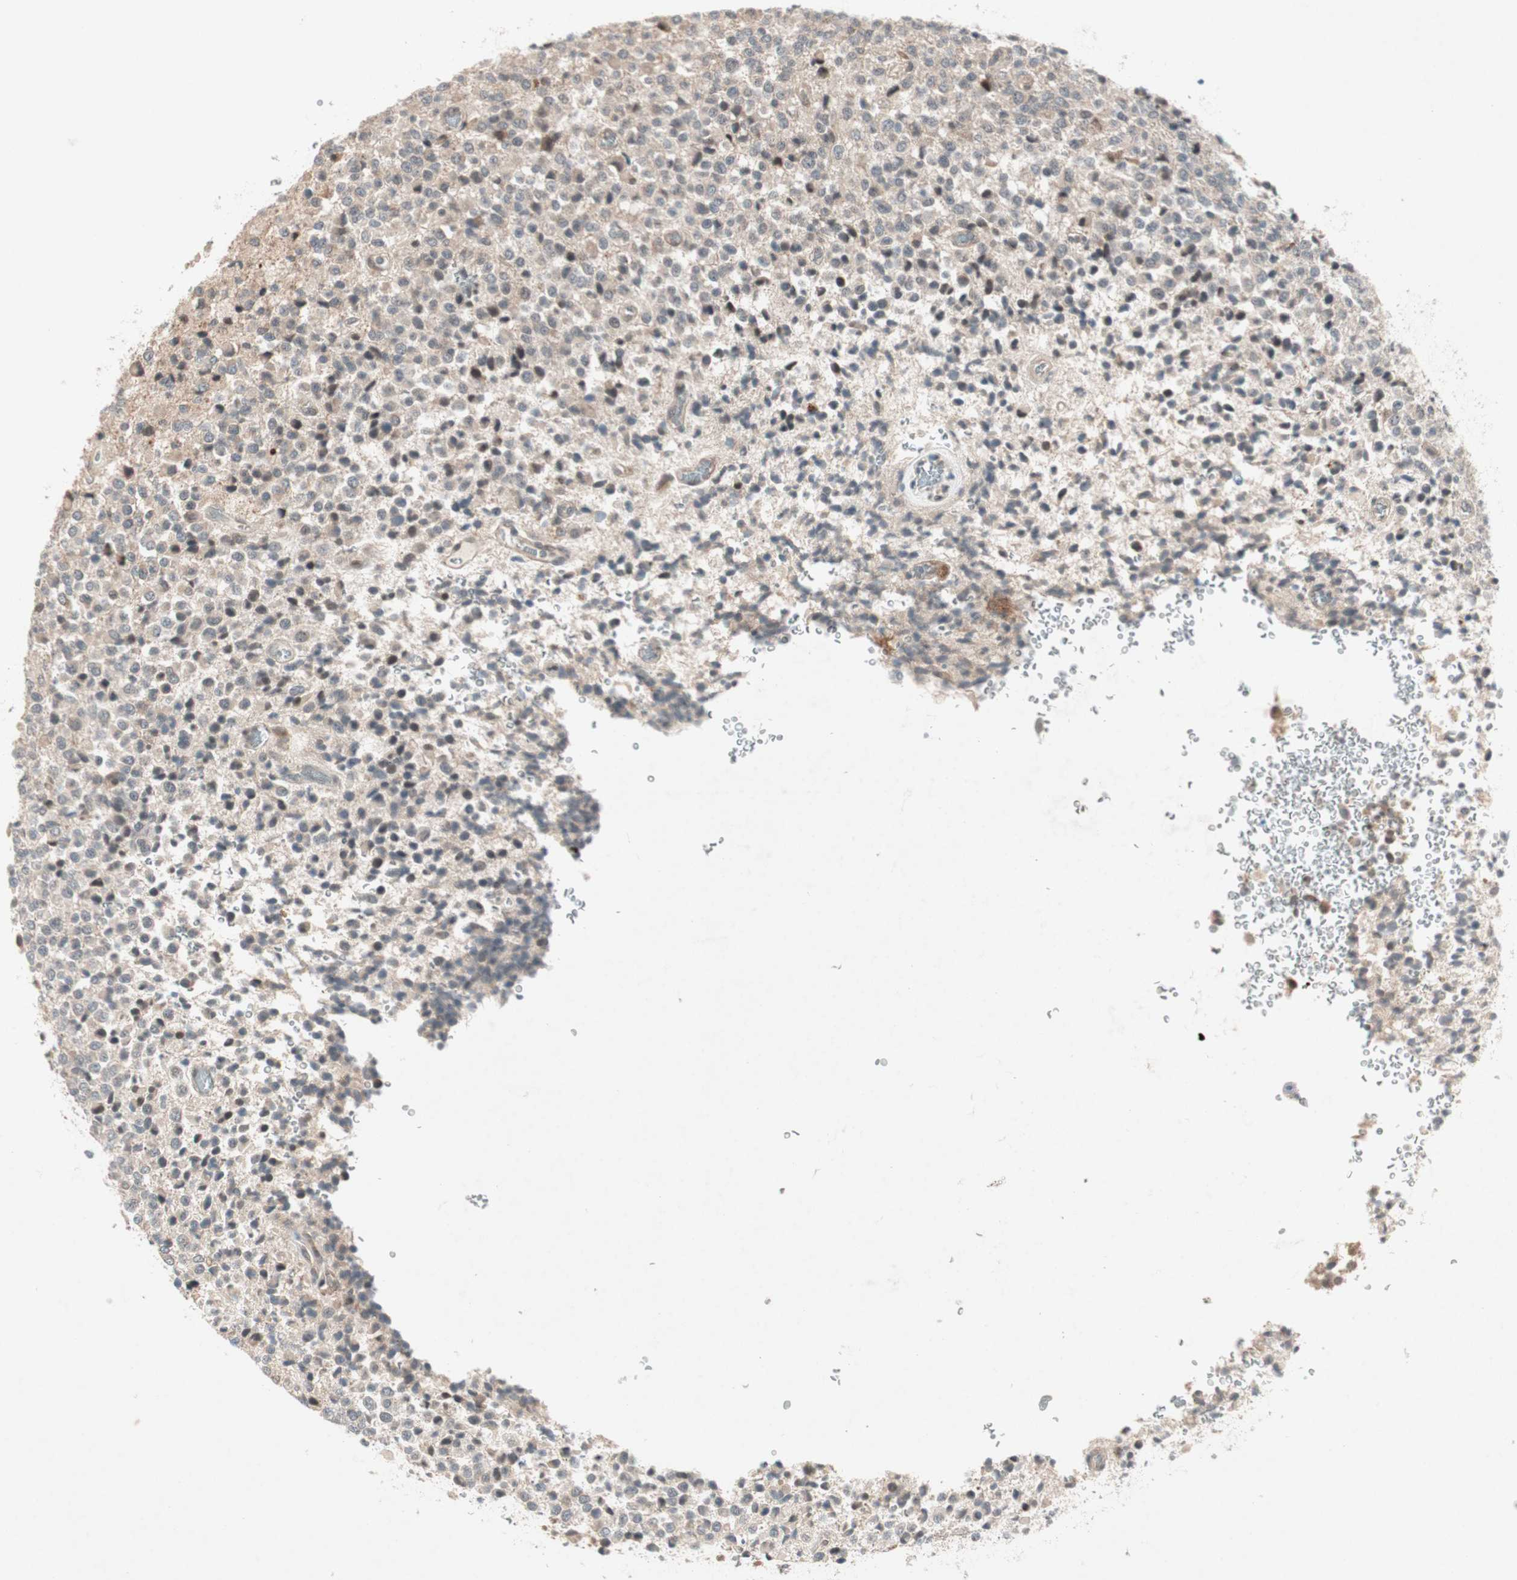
{"staining": {"intensity": "weak", "quantity": "25%-75%", "location": "cytoplasmic/membranous"}, "tissue": "glioma", "cell_type": "Tumor cells", "image_type": "cancer", "snomed": [{"axis": "morphology", "description": "Glioma, malignant, High grade"}, {"axis": "topography", "description": "pancreas cauda"}], "caption": "Human malignant glioma (high-grade) stained with a brown dye reveals weak cytoplasmic/membranous positive positivity in about 25%-75% of tumor cells.", "gene": "PGBD1", "patient": {"sex": "male", "age": 60}}